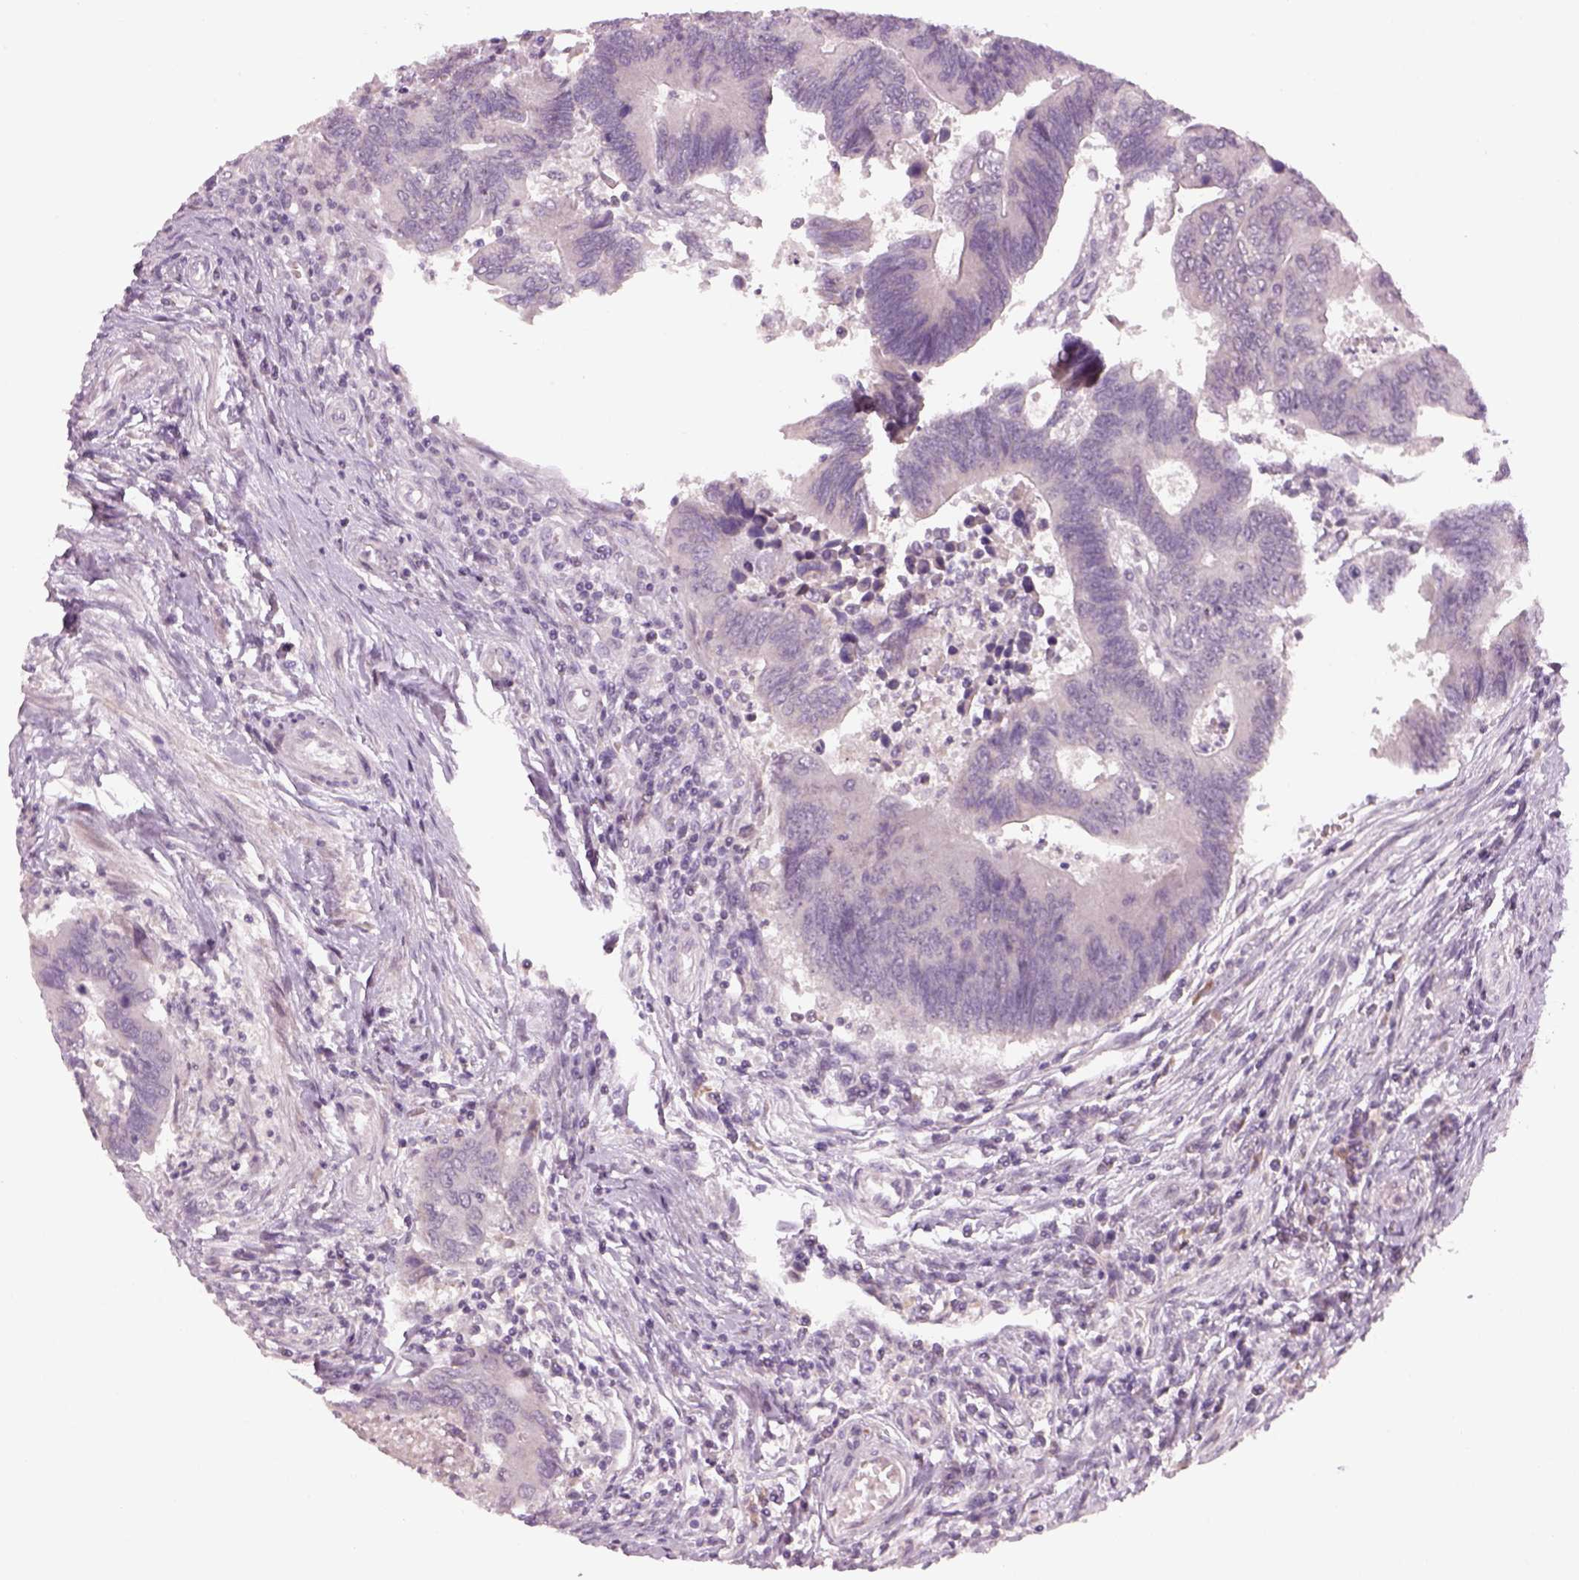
{"staining": {"intensity": "negative", "quantity": "none", "location": "none"}, "tissue": "colorectal cancer", "cell_type": "Tumor cells", "image_type": "cancer", "snomed": [{"axis": "morphology", "description": "Adenocarcinoma, NOS"}, {"axis": "topography", "description": "Colon"}], "caption": "A high-resolution micrograph shows immunohistochemistry staining of colorectal cancer (adenocarcinoma), which reveals no significant staining in tumor cells.", "gene": "PENK", "patient": {"sex": "female", "age": 67}}